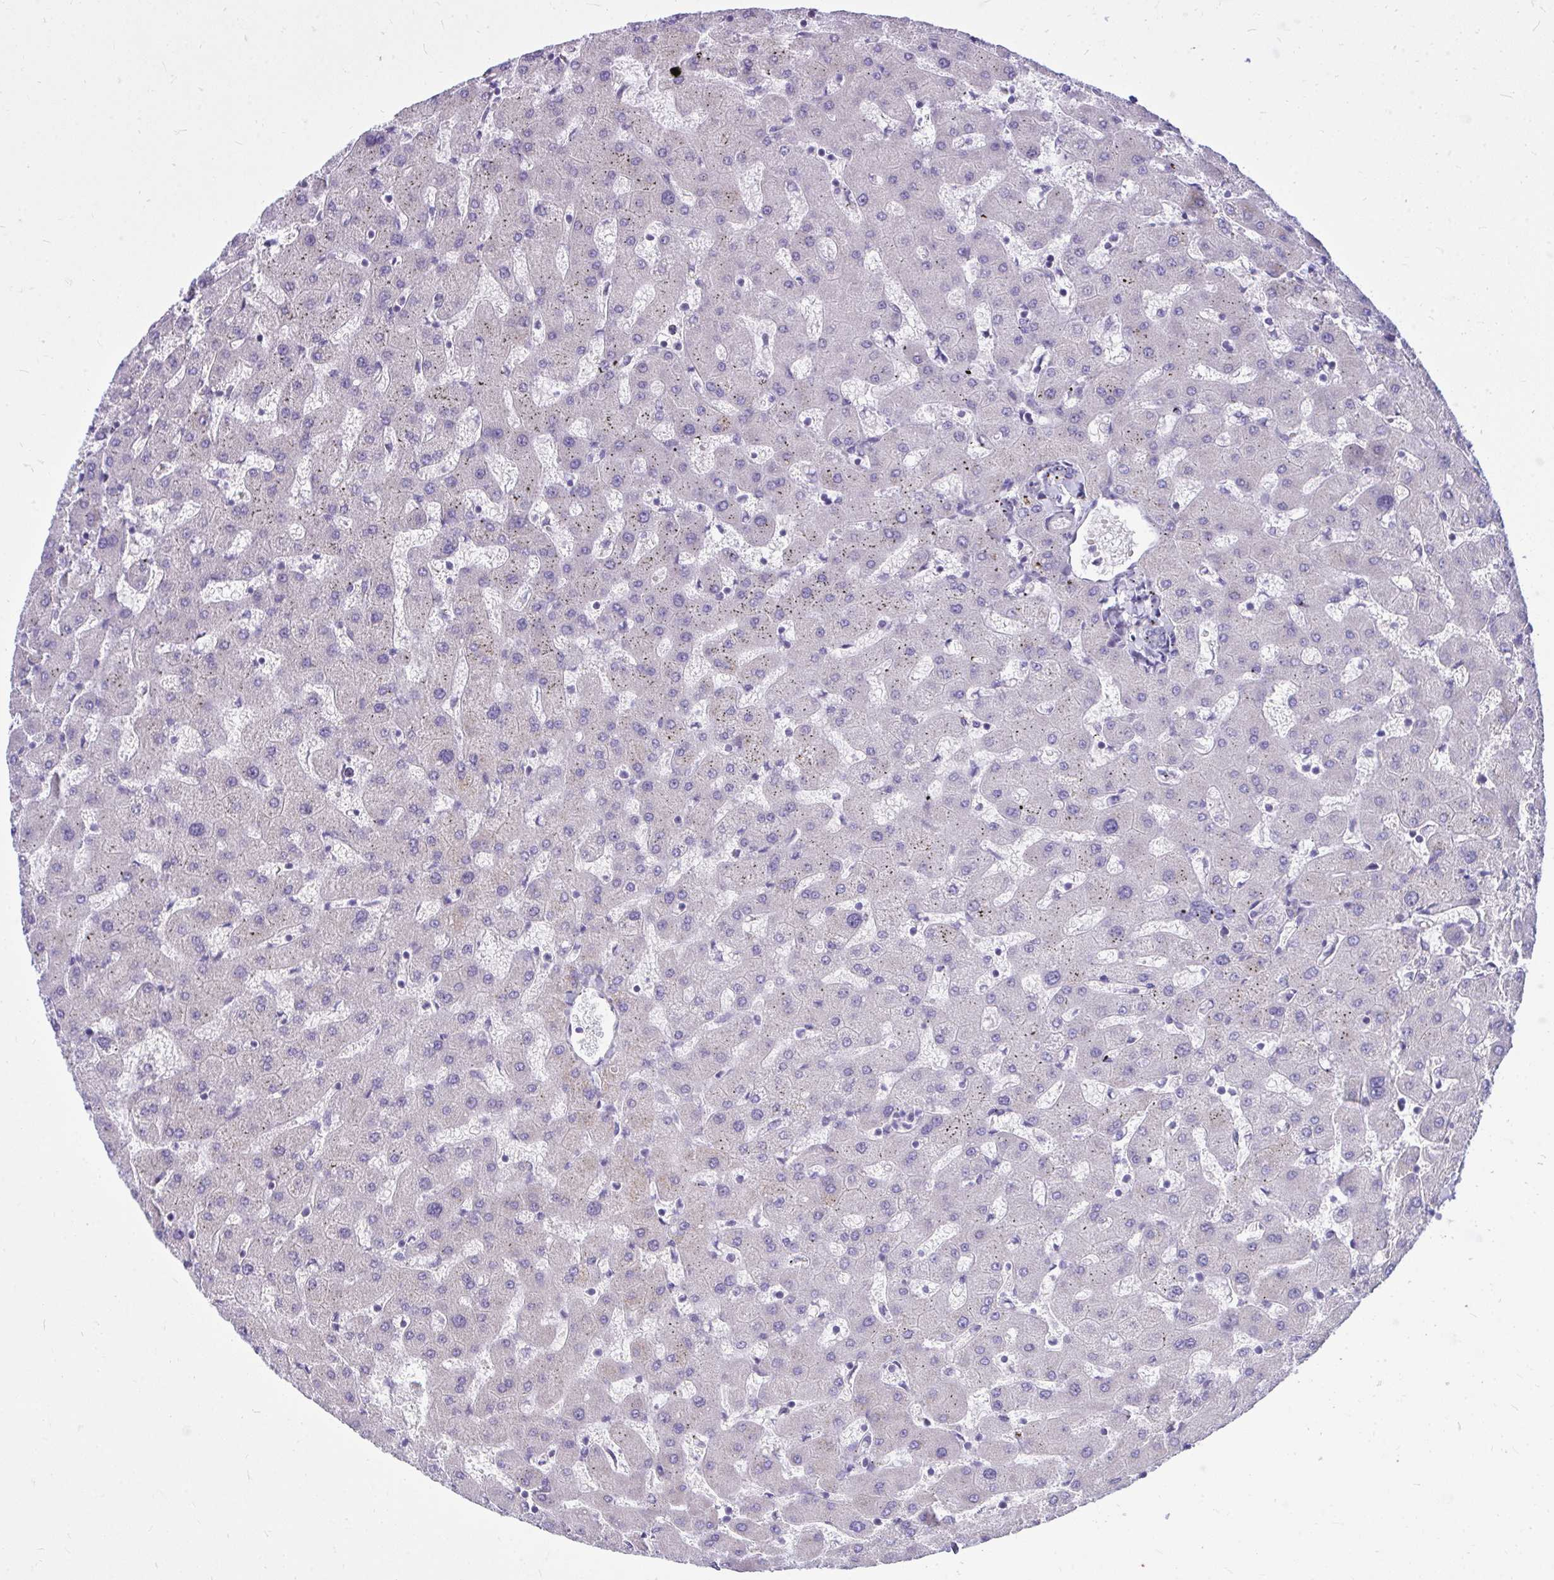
{"staining": {"intensity": "negative", "quantity": "none", "location": "none"}, "tissue": "liver", "cell_type": "Cholangiocytes", "image_type": "normal", "snomed": [{"axis": "morphology", "description": "Normal tissue, NOS"}, {"axis": "topography", "description": "Liver"}], "caption": "IHC of normal liver shows no staining in cholangiocytes. (DAB IHC with hematoxylin counter stain).", "gene": "ZSCAN25", "patient": {"sex": "female", "age": 63}}